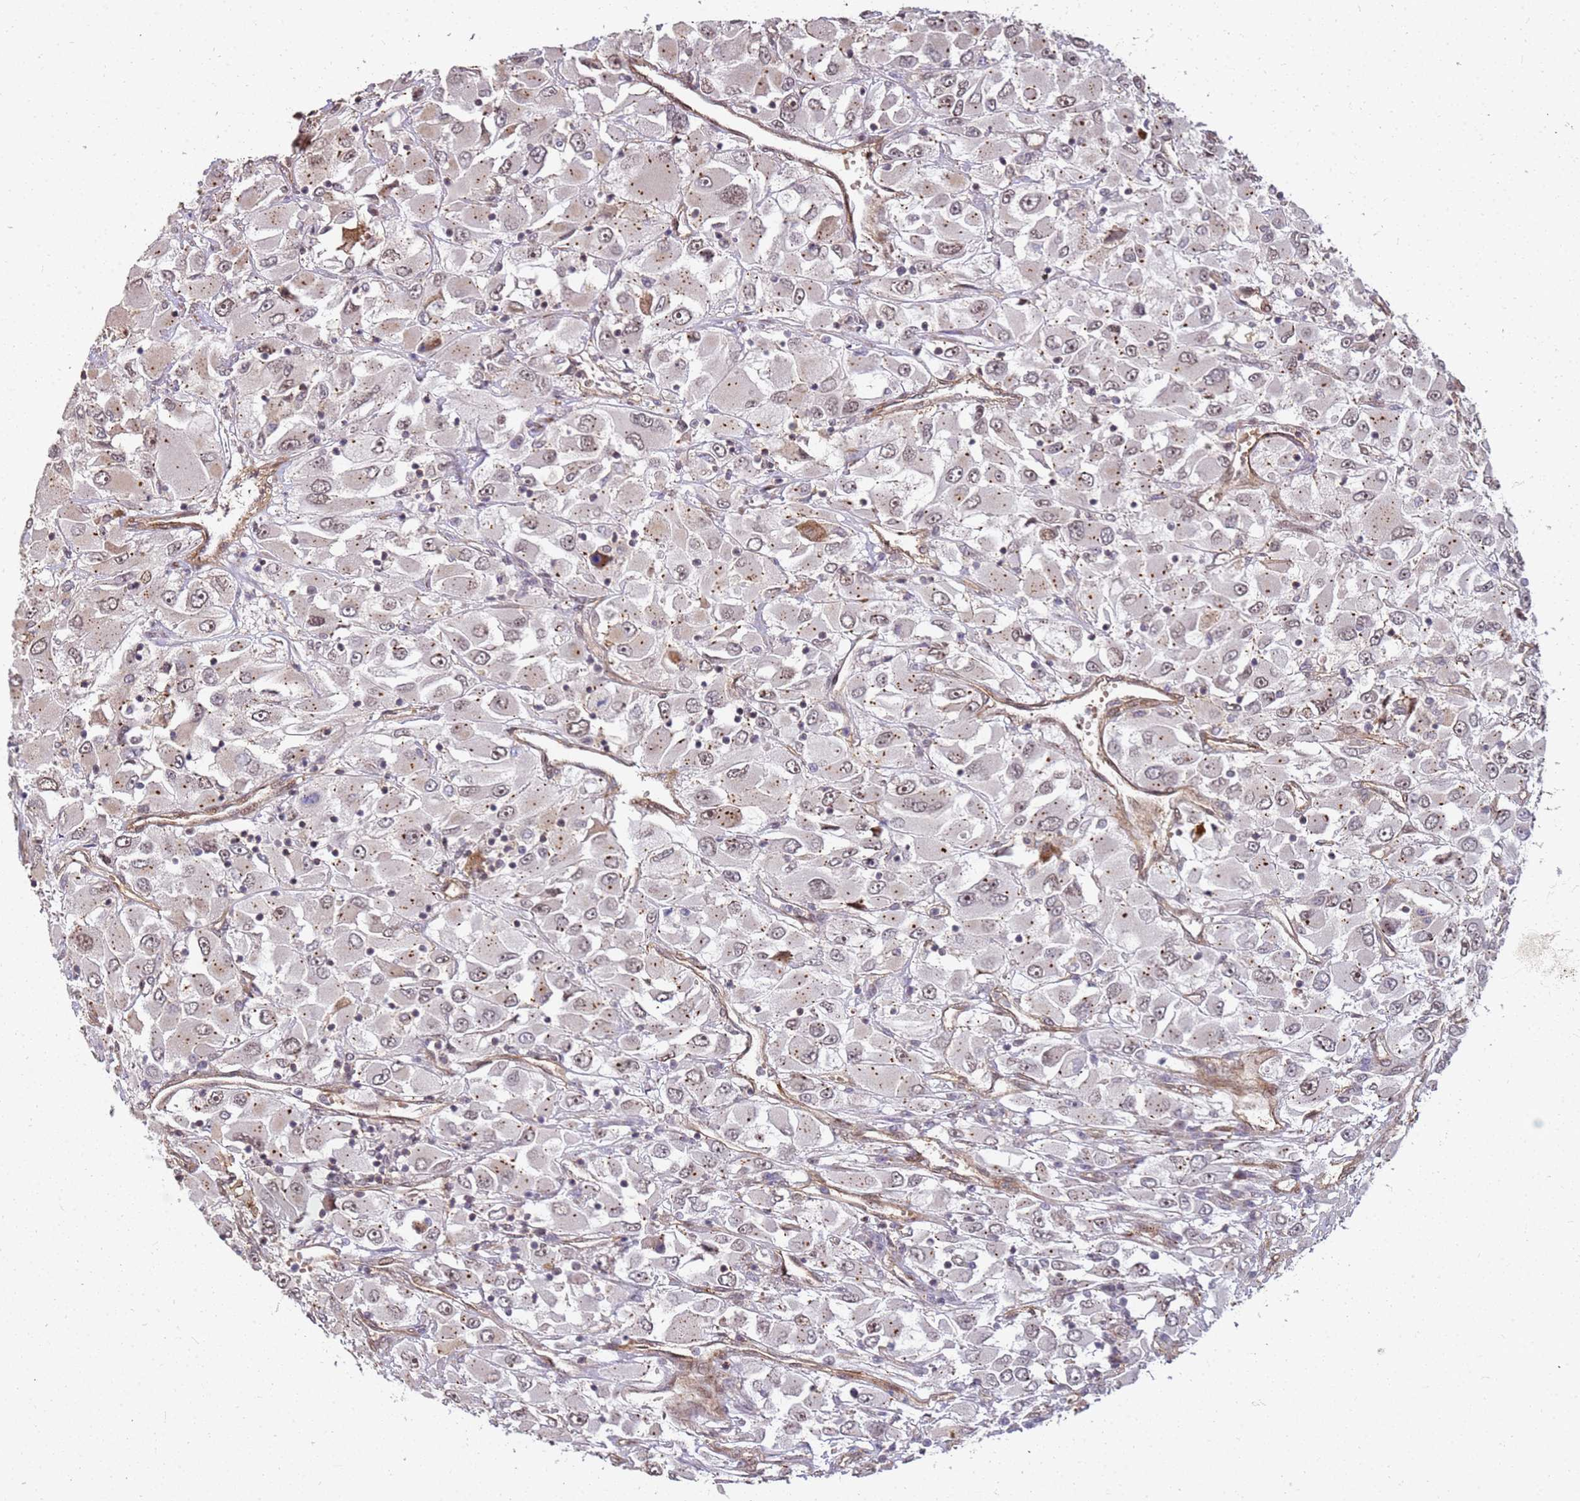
{"staining": {"intensity": "weak", "quantity": "<25%", "location": "nuclear"}, "tissue": "renal cancer", "cell_type": "Tumor cells", "image_type": "cancer", "snomed": [{"axis": "morphology", "description": "Adenocarcinoma, NOS"}, {"axis": "topography", "description": "Kidney"}], "caption": "High power microscopy micrograph of an immunohistochemistry (IHC) micrograph of renal cancer (adenocarcinoma), revealing no significant staining in tumor cells.", "gene": "ST18", "patient": {"sex": "female", "age": 52}}